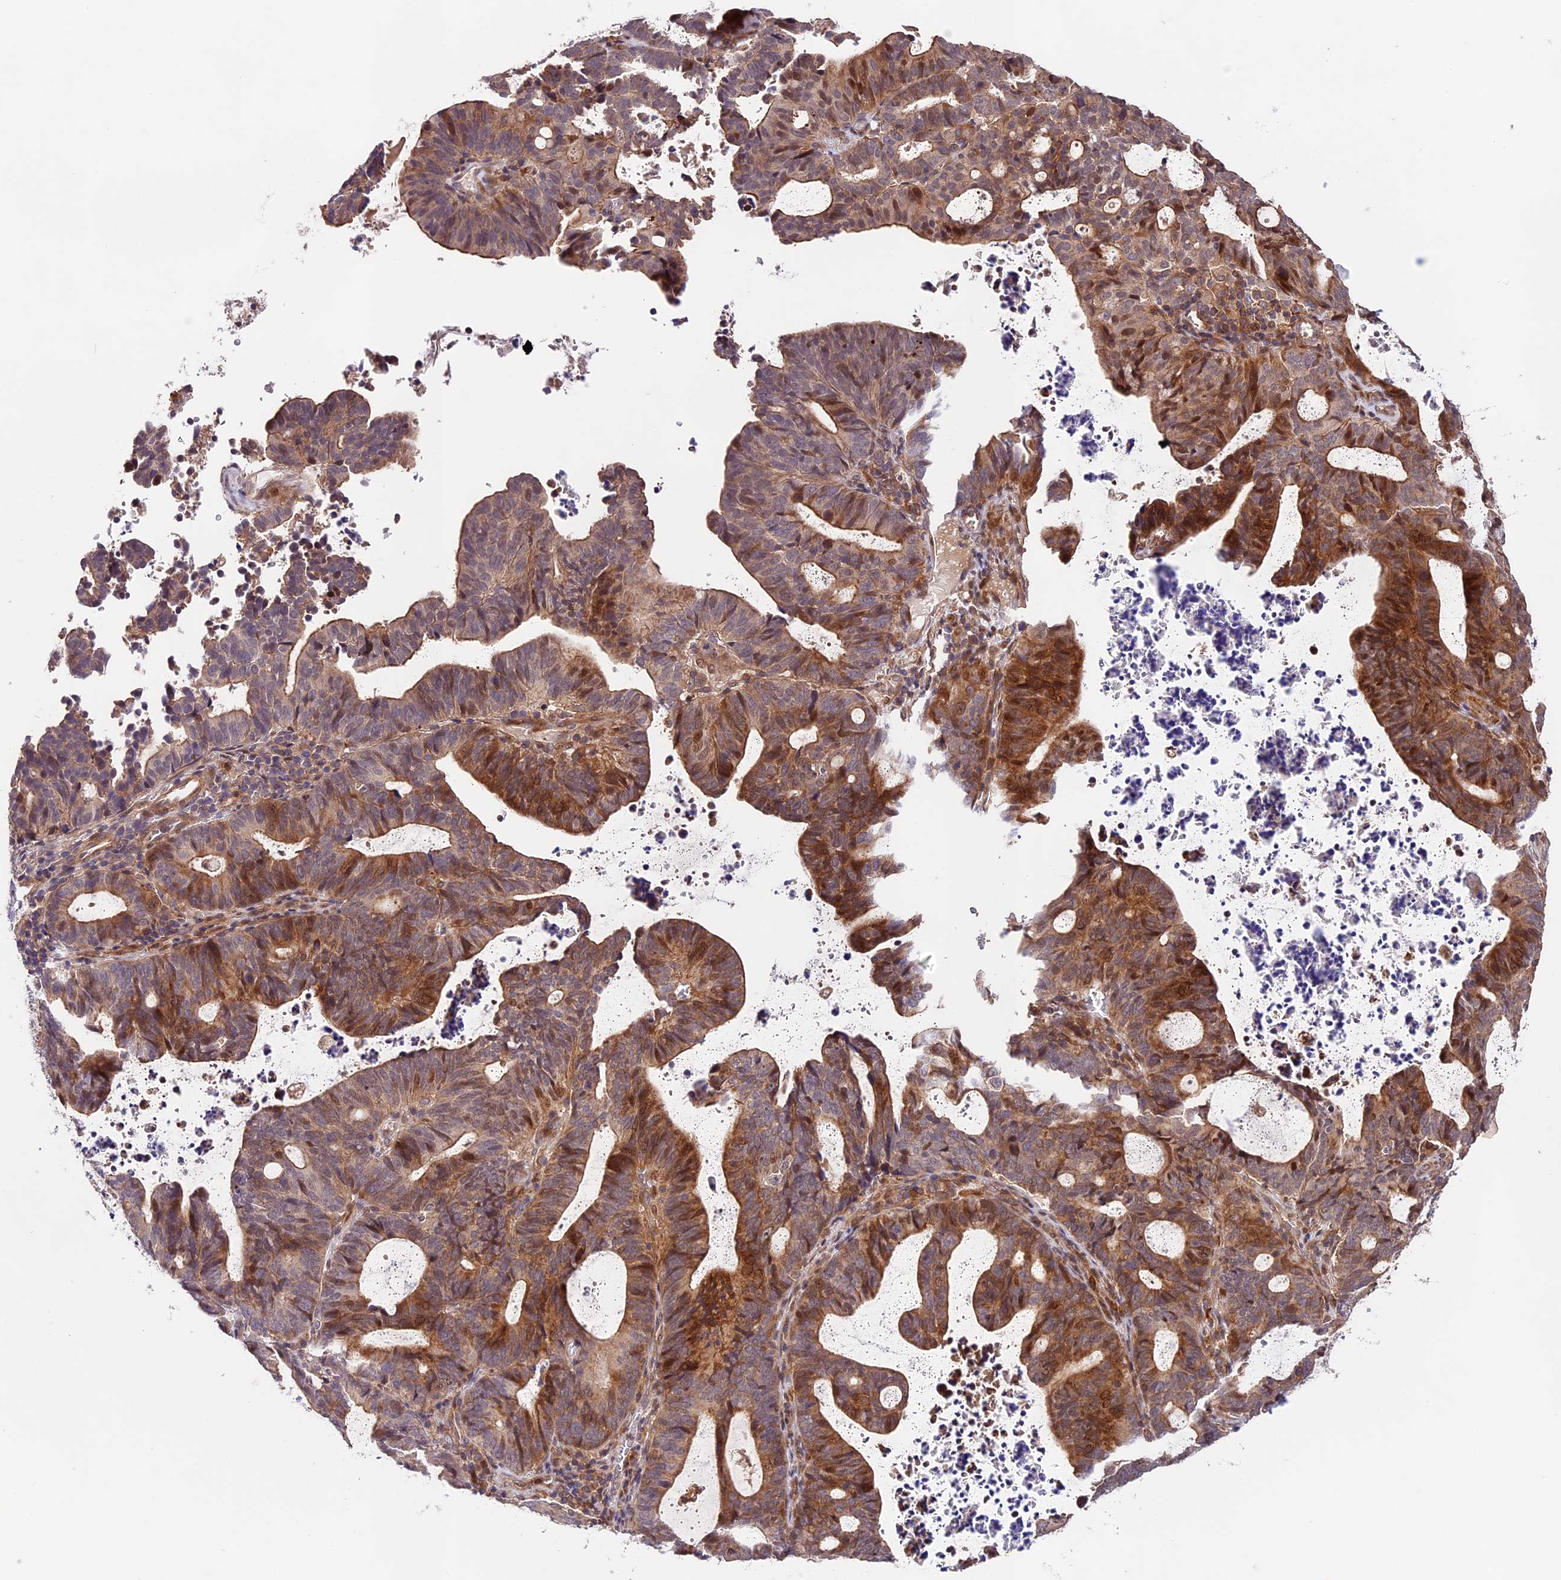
{"staining": {"intensity": "moderate", "quantity": ">75%", "location": "cytoplasmic/membranous,nuclear"}, "tissue": "endometrial cancer", "cell_type": "Tumor cells", "image_type": "cancer", "snomed": [{"axis": "morphology", "description": "Adenocarcinoma, NOS"}, {"axis": "topography", "description": "Uterus"}], "caption": "Immunohistochemistry (DAB (3,3'-diaminobenzidine)) staining of human endometrial cancer shows moderate cytoplasmic/membranous and nuclear protein positivity in about >75% of tumor cells.", "gene": "CACNA1H", "patient": {"sex": "female", "age": 83}}